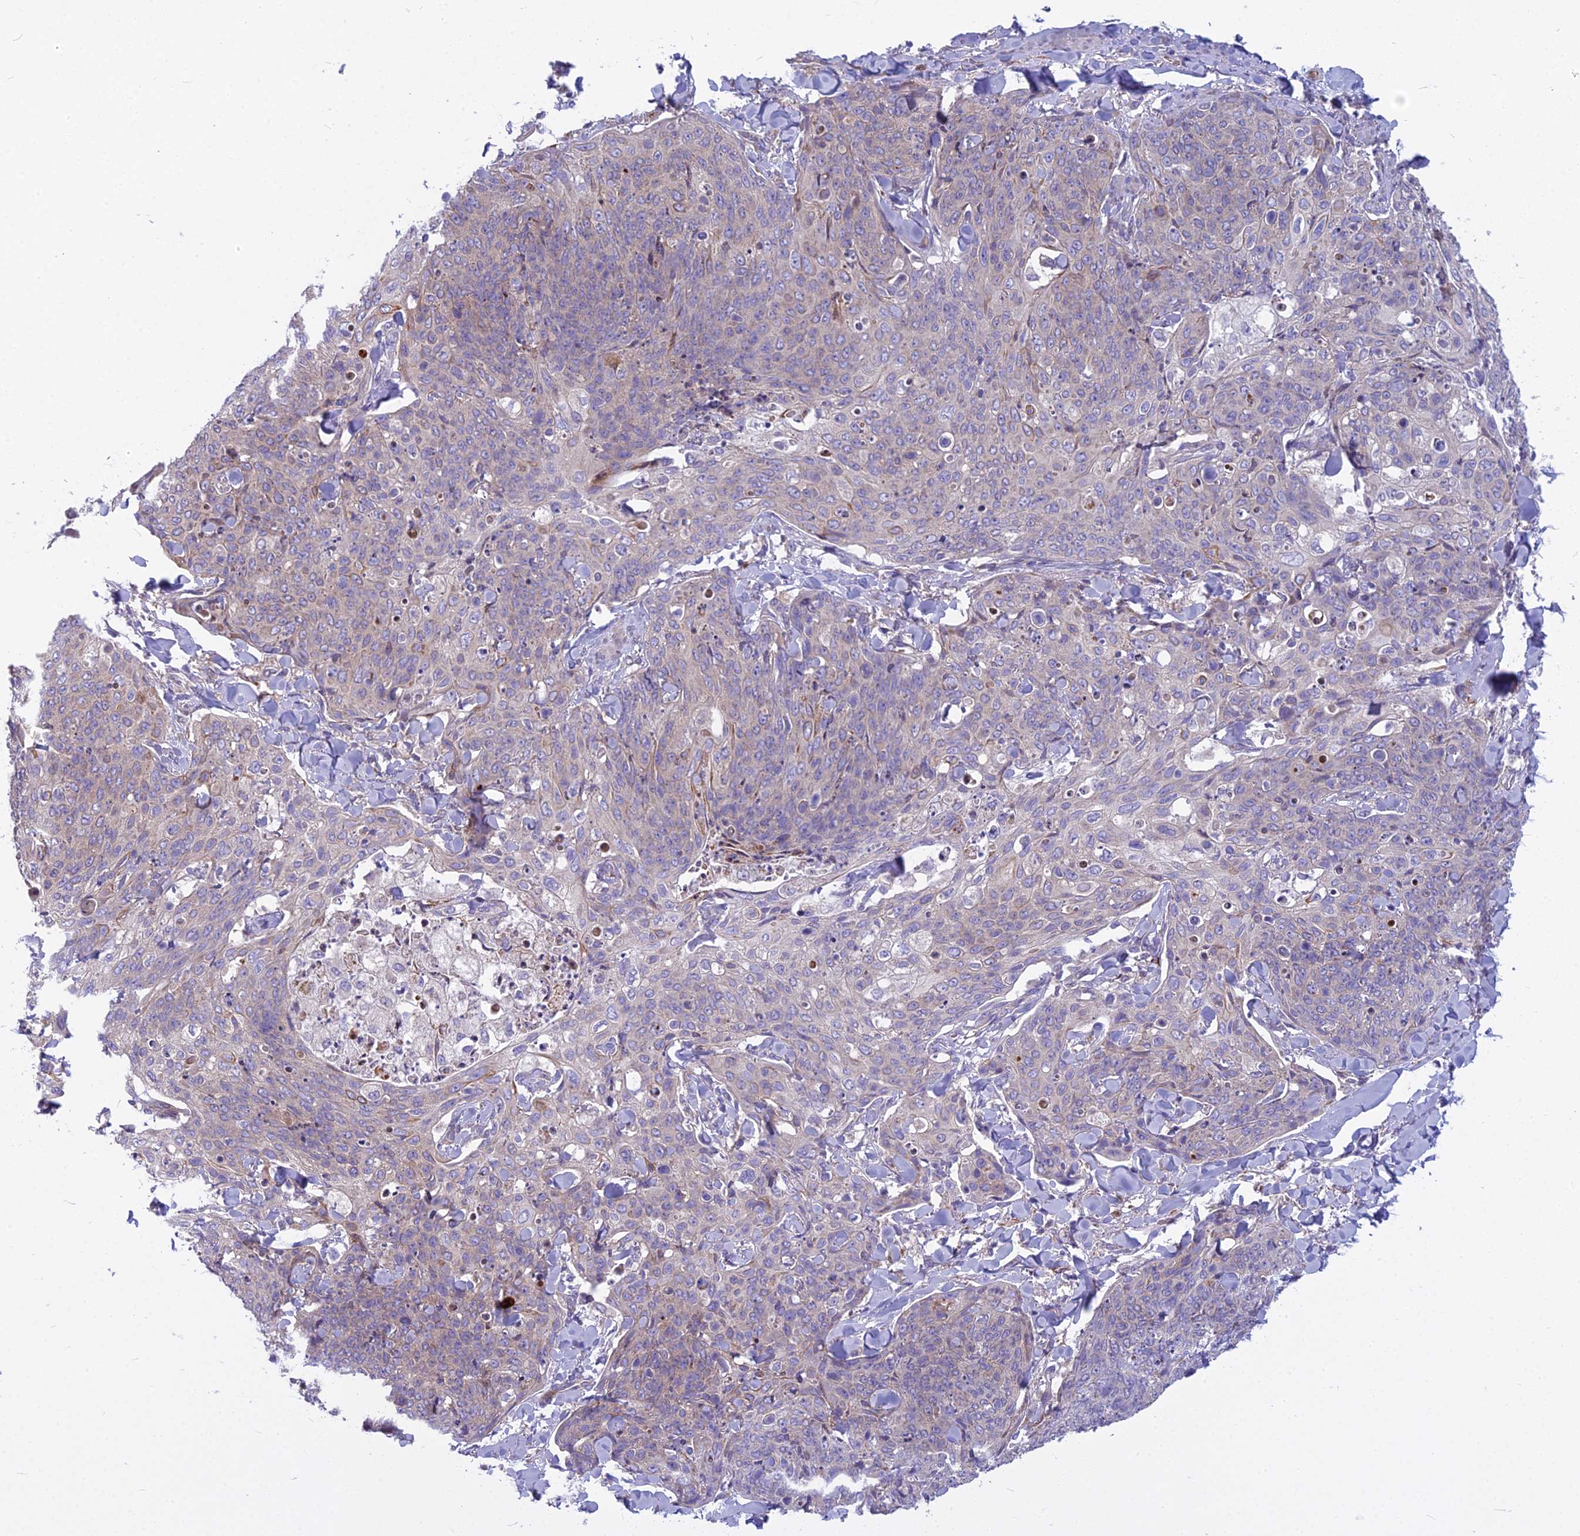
{"staining": {"intensity": "weak", "quantity": "<25%", "location": "cytoplasmic/membranous"}, "tissue": "skin cancer", "cell_type": "Tumor cells", "image_type": "cancer", "snomed": [{"axis": "morphology", "description": "Squamous cell carcinoma, NOS"}, {"axis": "topography", "description": "Skin"}, {"axis": "topography", "description": "Vulva"}], "caption": "DAB (3,3'-diaminobenzidine) immunohistochemical staining of human skin squamous cell carcinoma exhibits no significant expression in tumor cells.", "gene": "PCDHB14", "patient": {"sex": "female", "age": 85}}